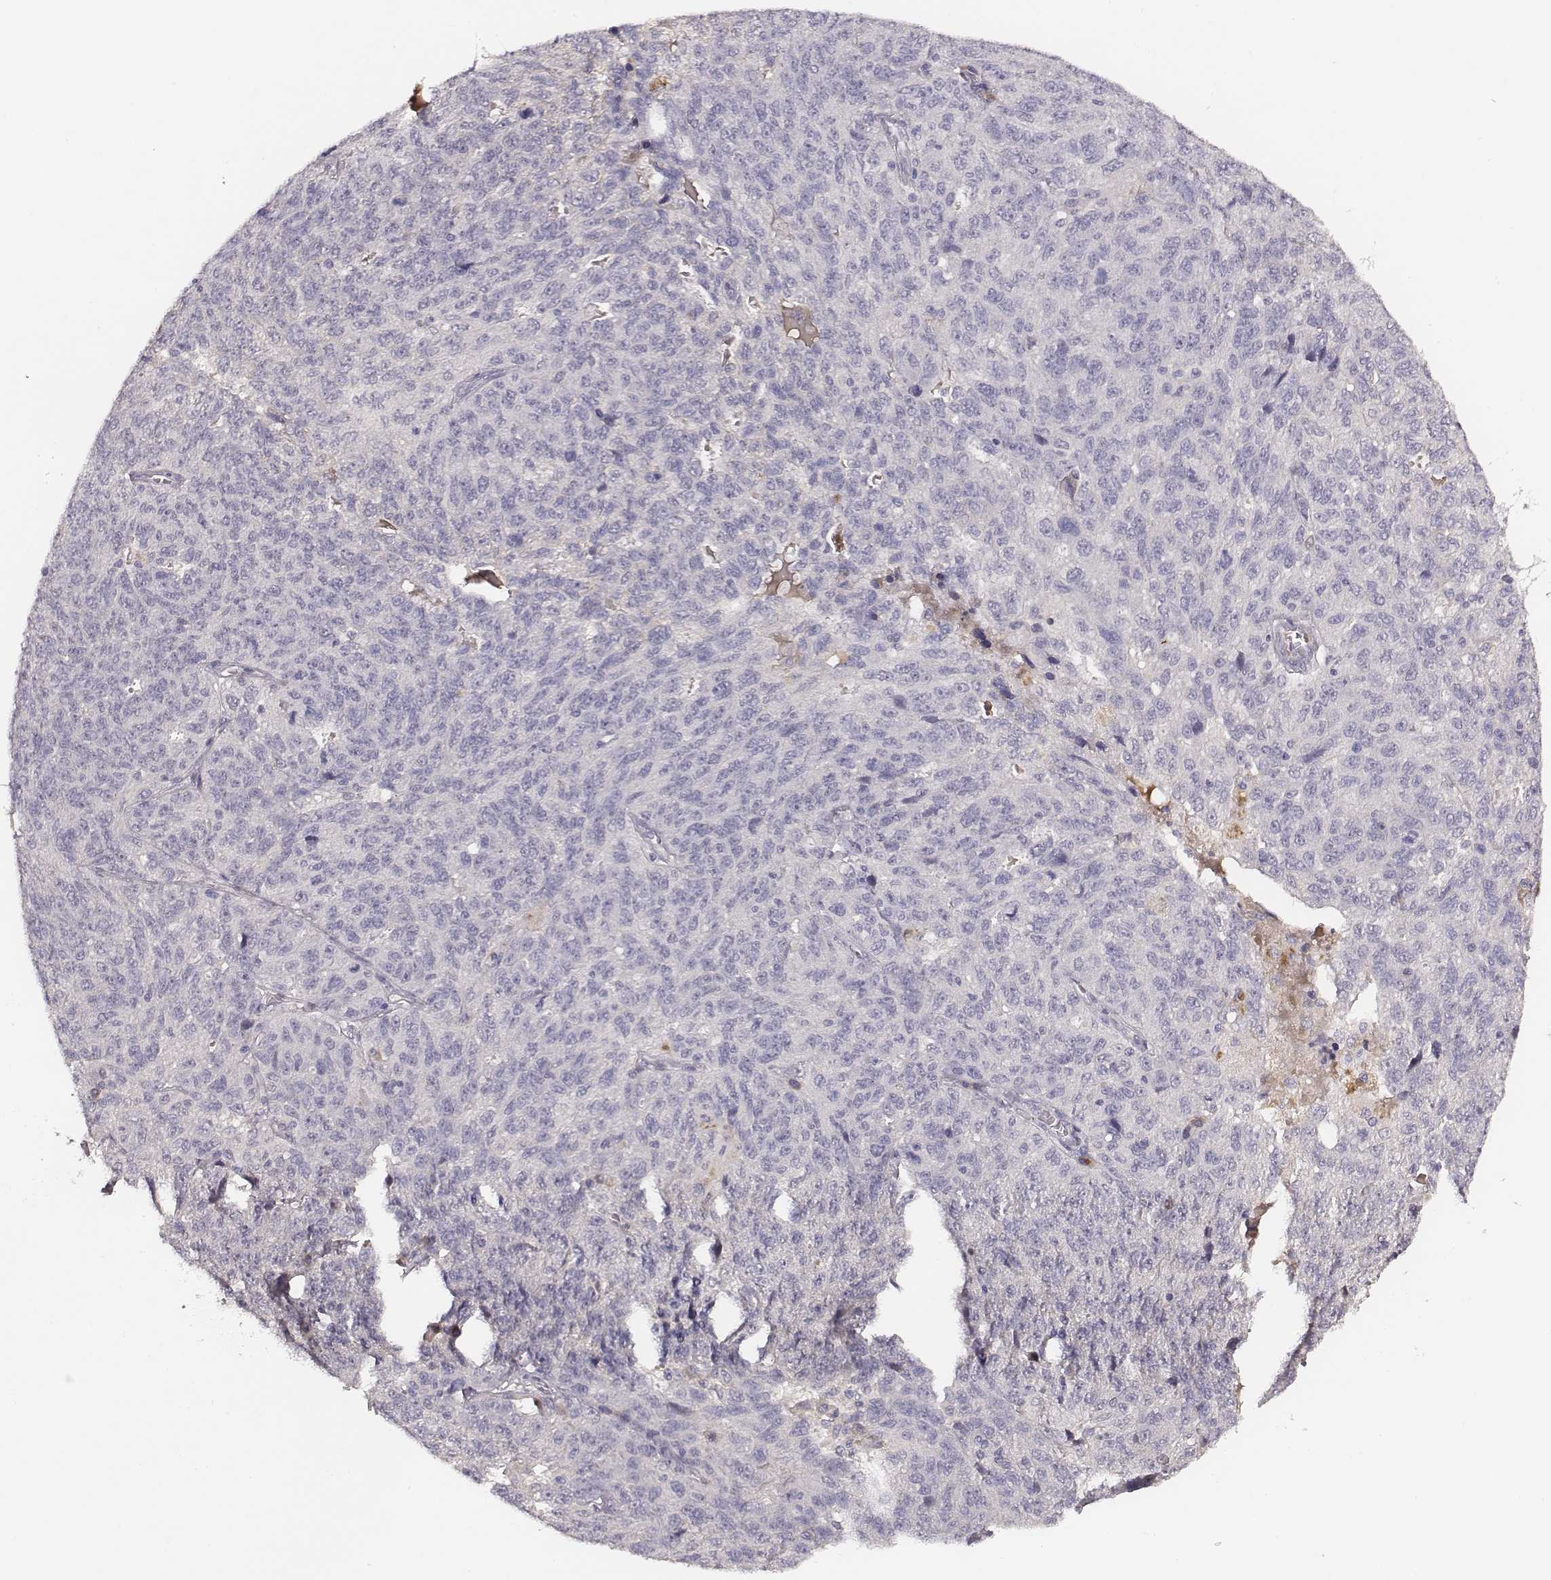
{"staining": {"intensity": "negative", "quantity": "none", "location": "none"}, "tissue": "ovarian cancer", "cell_type": "Tumor cells", "image_type": "cancer", "snomed": [{"axis": "morphology", "description": "Cystadenocarcinoma, serous, NOS"}, {"axis": "topography", "description": "Ovary"}], "caption": "Ovarian serous cystadenocarcinoma stained for a protein using IHC reveals no positivity tumor cells.", "gene": "SLC22A6", "patient": {"sex": "female", "age": 71}}